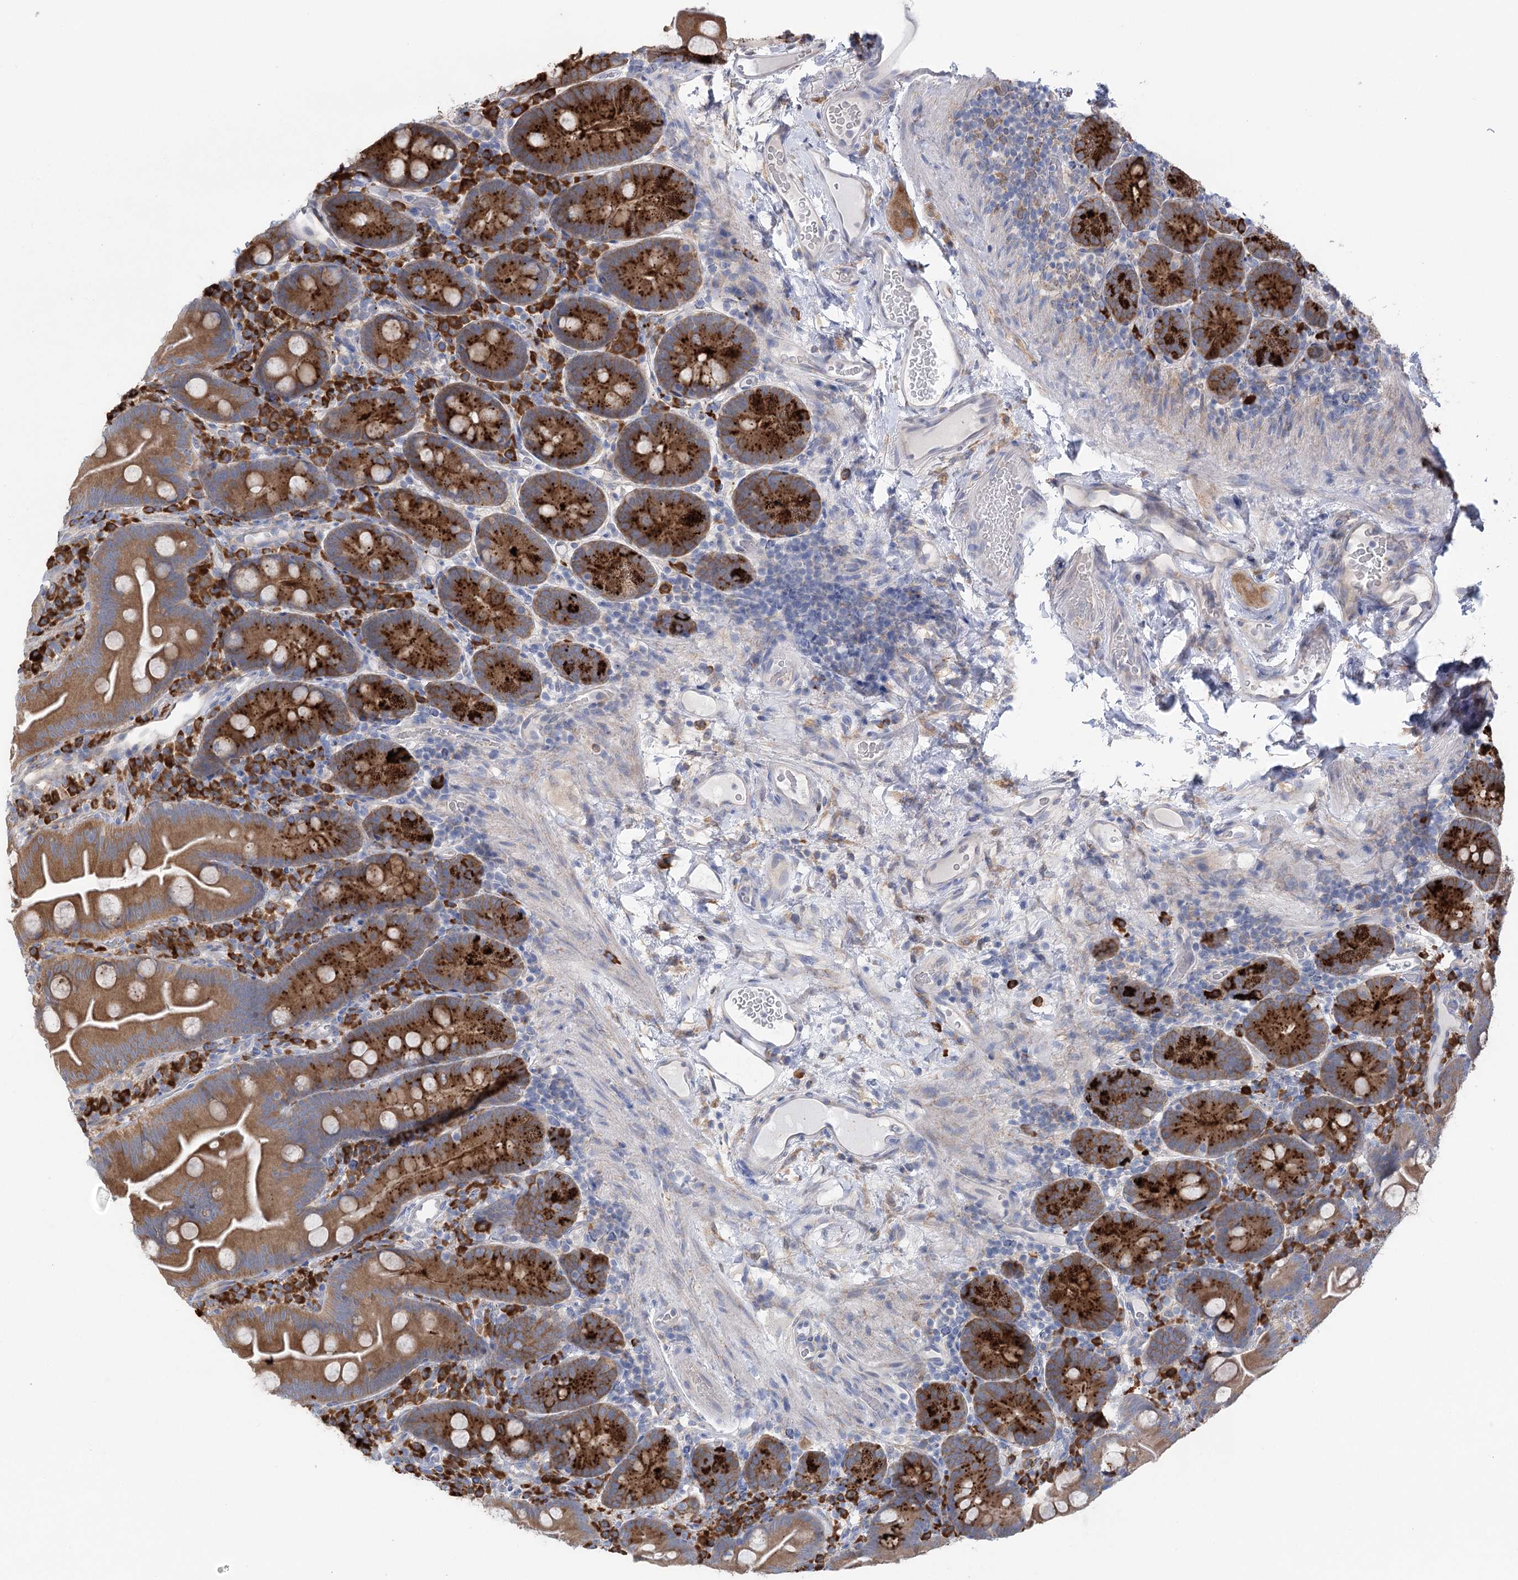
{"staining": {"intensity": "strong", "quantity": ">75%", "location": "cytoplasmic/membranous"}, "tissue": "small intestine", "cell_type": "Glandular cells", "image_type": "normal", "snomed": [{"axis": "morphology", "description": "Normal tissue, NOS"}, {"axis": "topography", "description": "Small intestine"}], "caption": "High-magnification brightfield microscopy of normal small intestine stained with DAB (3,3'-diaminobenzidine) (brown) and counterstained with hematoxylin (blue). glandular cells exhibit strong cytoplasmic/membranous positivity is present in approximately>75% of cells. Immunohistochemistry stains the protein of interest in brown and the nuclei are stained blue.", "gene": "METTL24", "patient": {"sex": "female", "age": 68}}